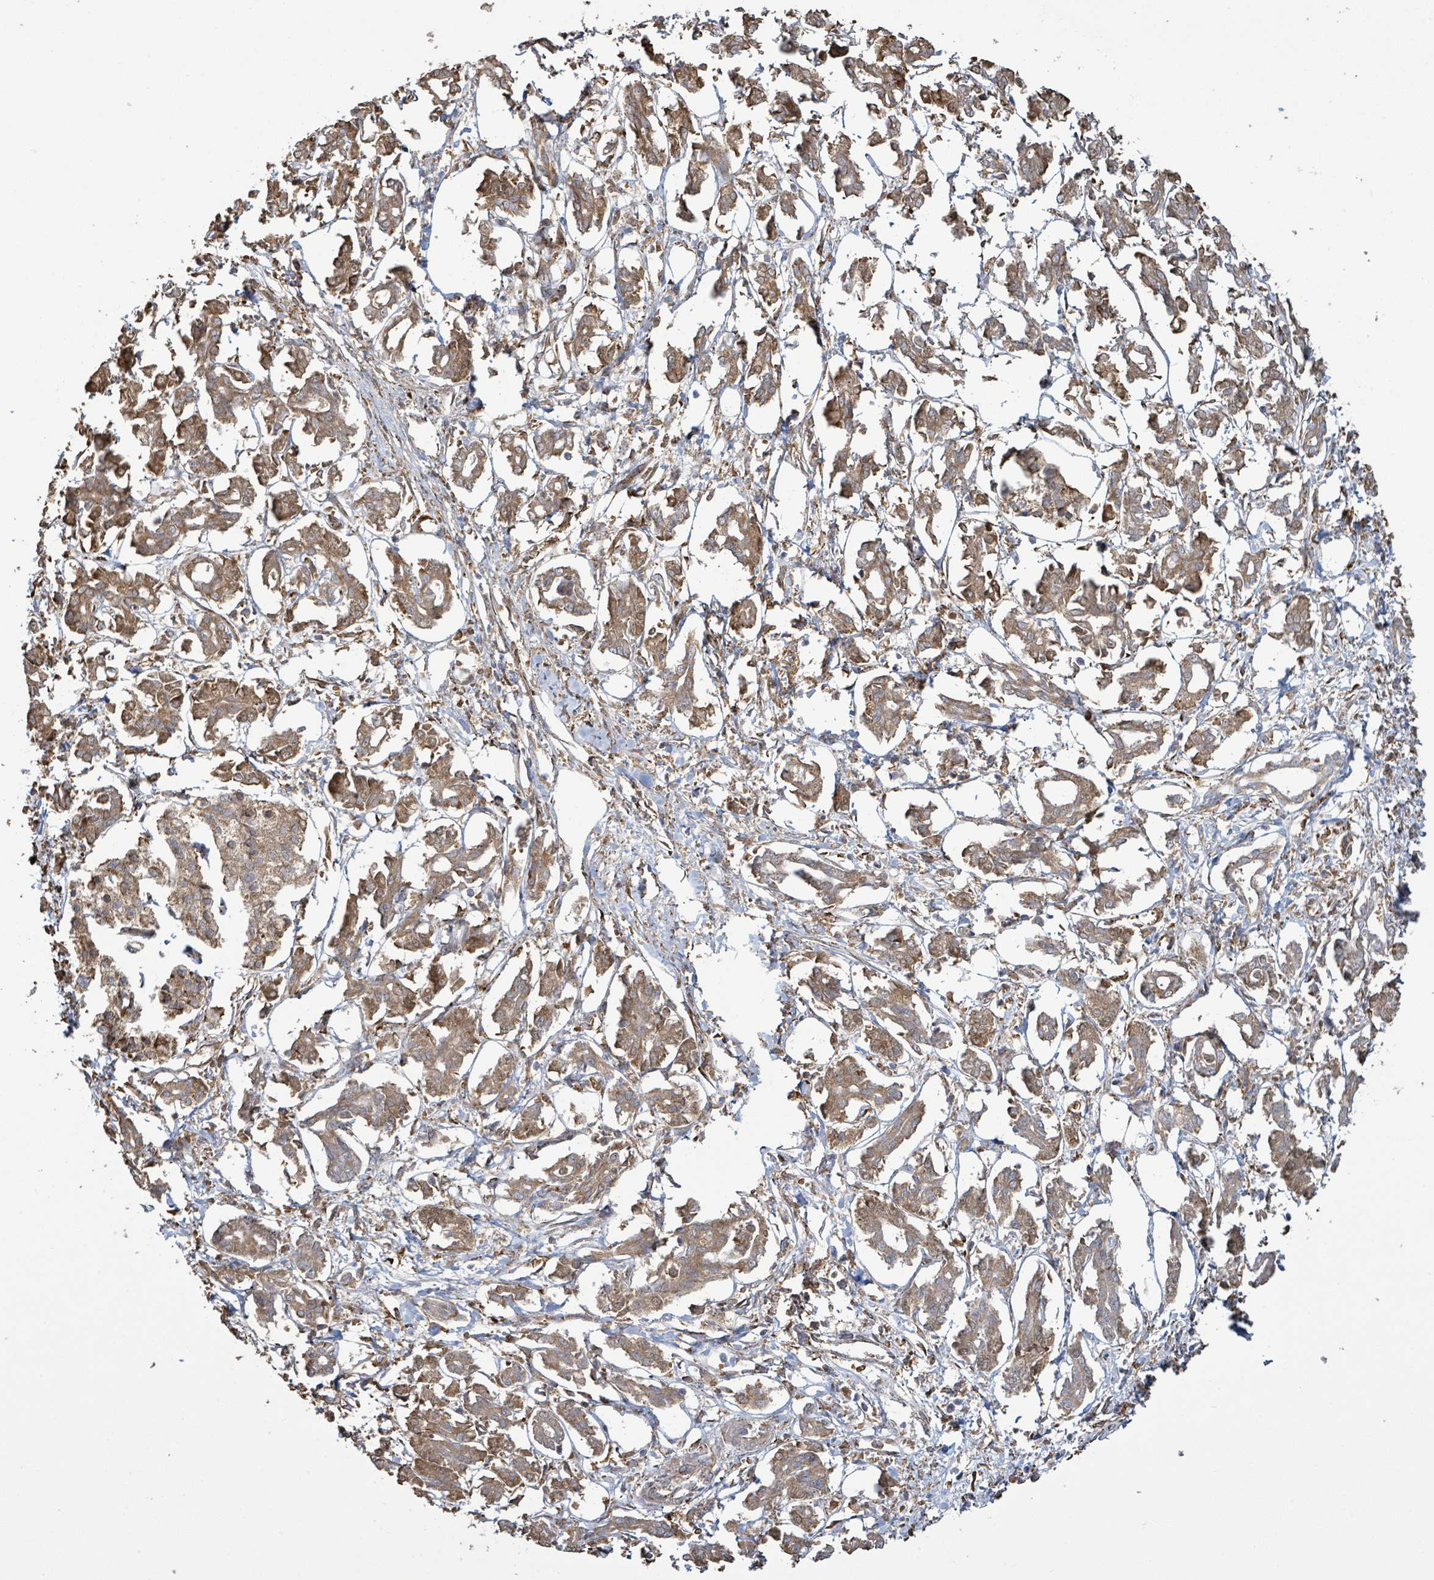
{"staining": {"intensity": "moderate", "quantity": ">75%", "location": "cytoplasmic/membranous"}, "tissue": "pancreatic cancer", "cell_type": "Tumor cells", "image_type": "cancer", "snomed": [{"axis": "morphology", "description": "Adenocarcinoma, NOS"}, {"axis": "topography", "description": "Pancreas"}], "caption": "Protein expression analysis of human pancreatic cancer reveals moderate cytoplasmic/membranous staining in about >75% of tumor cells.", "gene": "ARPIN", "patient": {"sex": "male", "age": 61}}